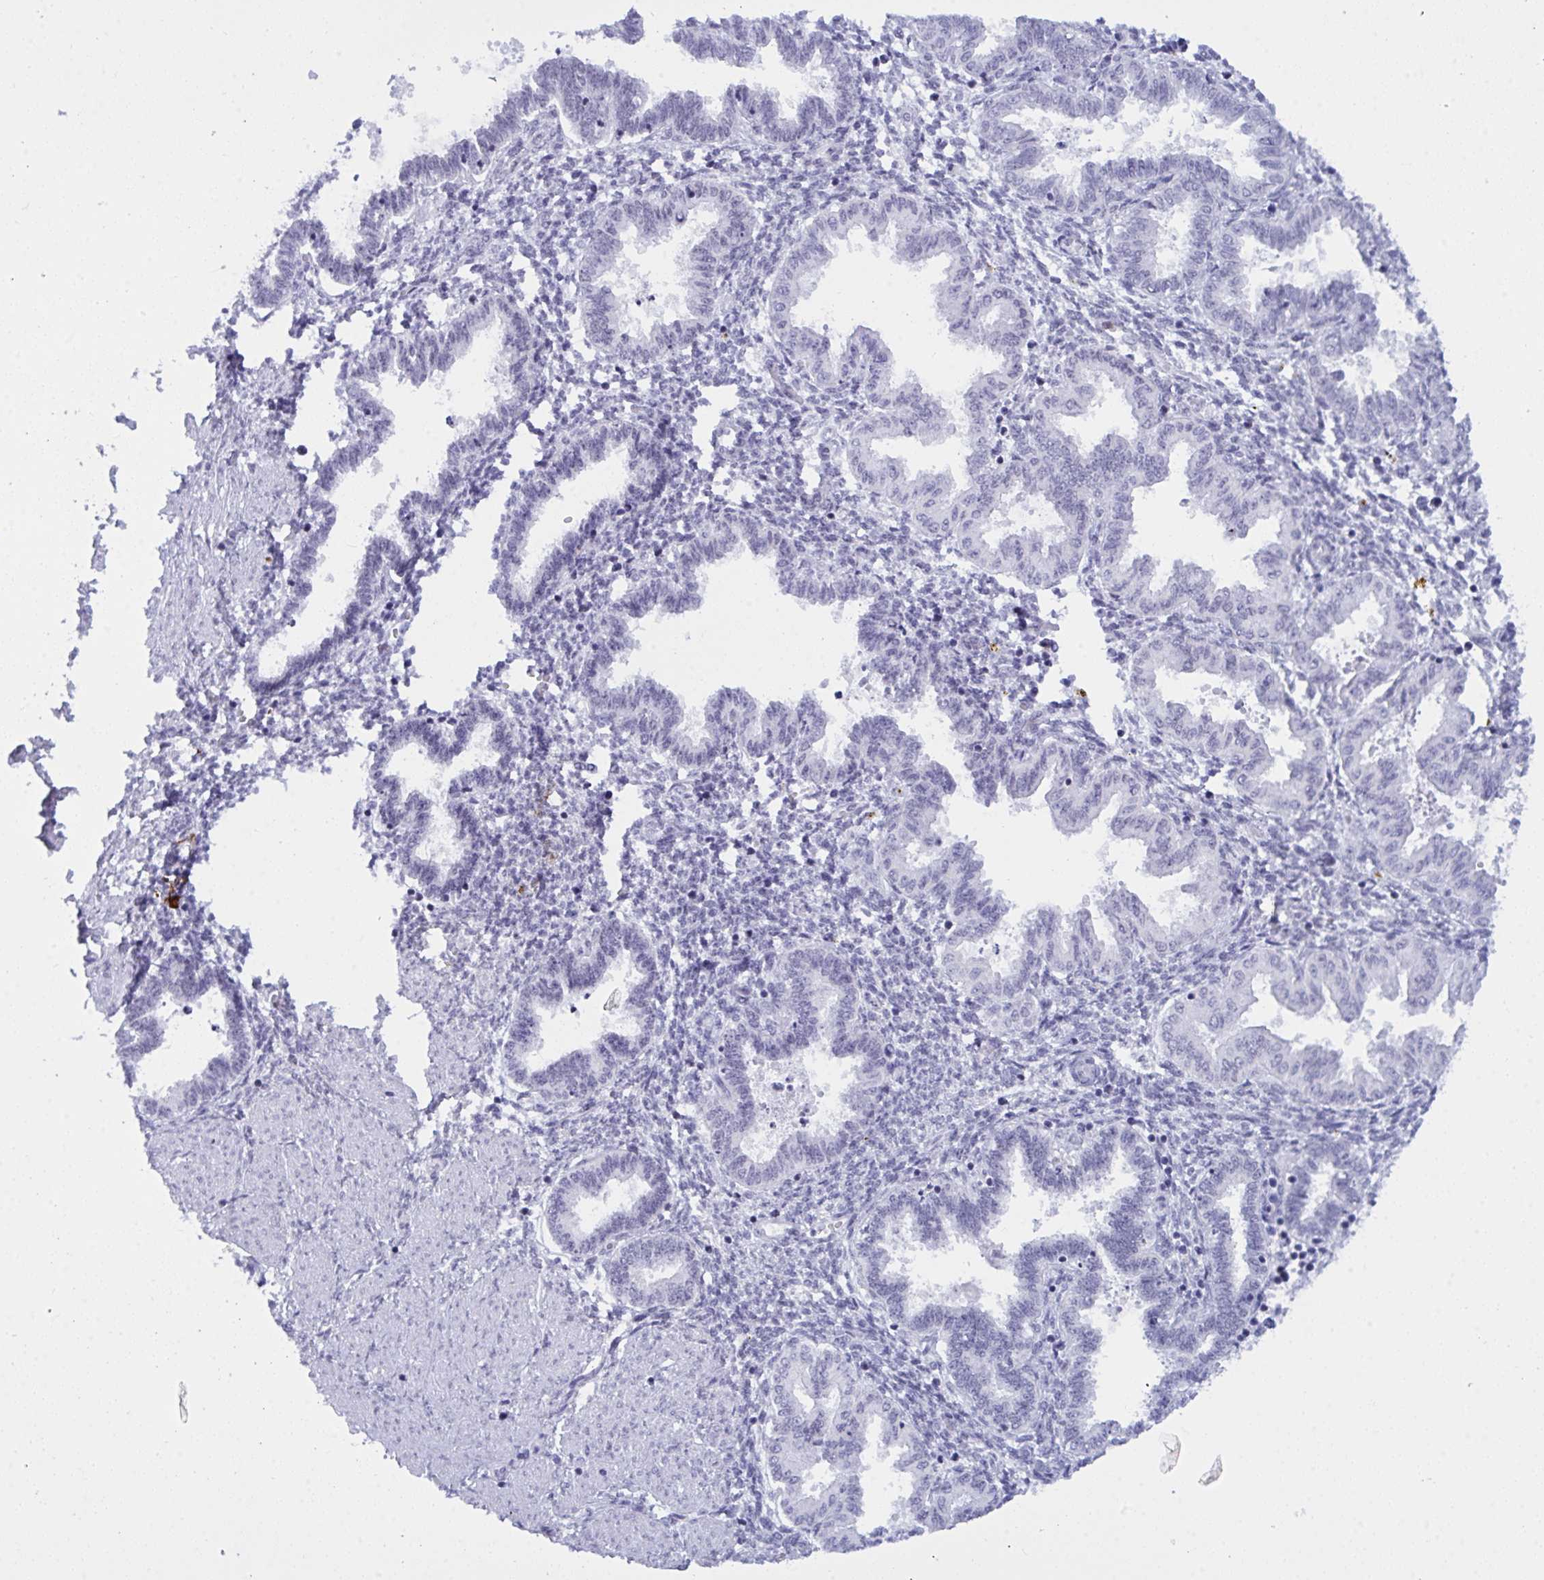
{"staining": {"intensity": "negative", "quantity": "none", "location": "none"}, "tissue": "endometrium", "cell_type": "Cells in endometrial stroma", "image_type": "normal", "snomed": [{"axis": "morphology", "description": "Normal tissue, NOS"}, {"axis": "topography", "description": "Endometrium"}], "caption": "High power microscopy histopathology image of an IHC image of benign endometrium, revealing no significant staining in cells in endometrial stroma. (Stains: DAB (3,3'-diaminobenzidine) IHC with hematoxylin counter stain, Microscopy: brightfield microscopy at high magnification).", "gene": "ELN", "patient": {"sex": "female", "age": 33}}